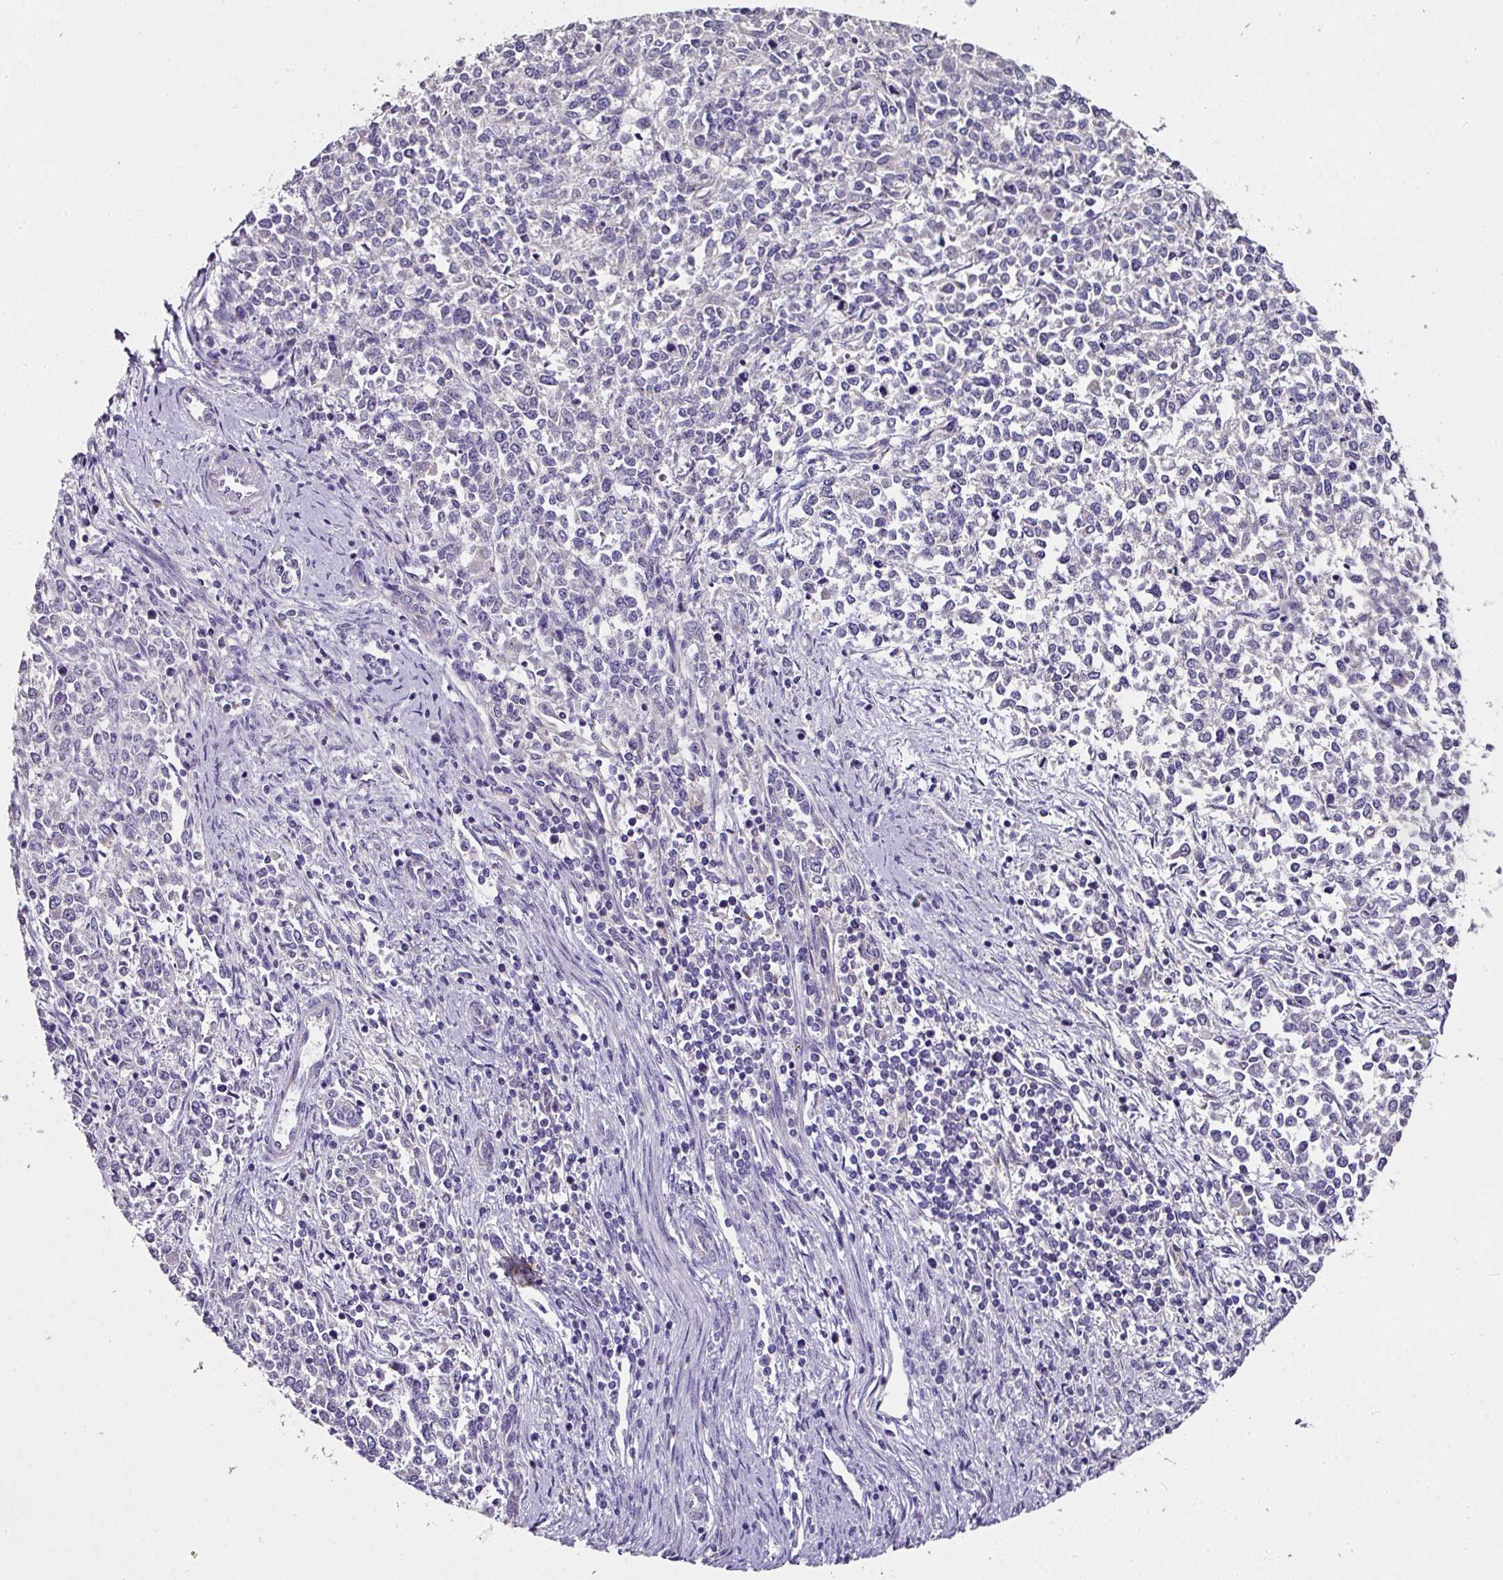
{"staining": {"intensity": "negative", "quantity": "none", "location": "none"}, "tissue": "endometrial cancer", "cell_type": "Tumor cells", "image_type": "cancer", "snomed": [{"axis": "morphology", "description": "Adenocarcinoma, NOS"}, {"axis": "topography", "description": "Endometrium"}], "caption": "High power microscopy image of an immunohistochemistry histopathology image of endometrial cancer, revealing no significant staining in tumor cells.", "gene": "SKIC2", "patient": {"sex": "female", "age": 50}}